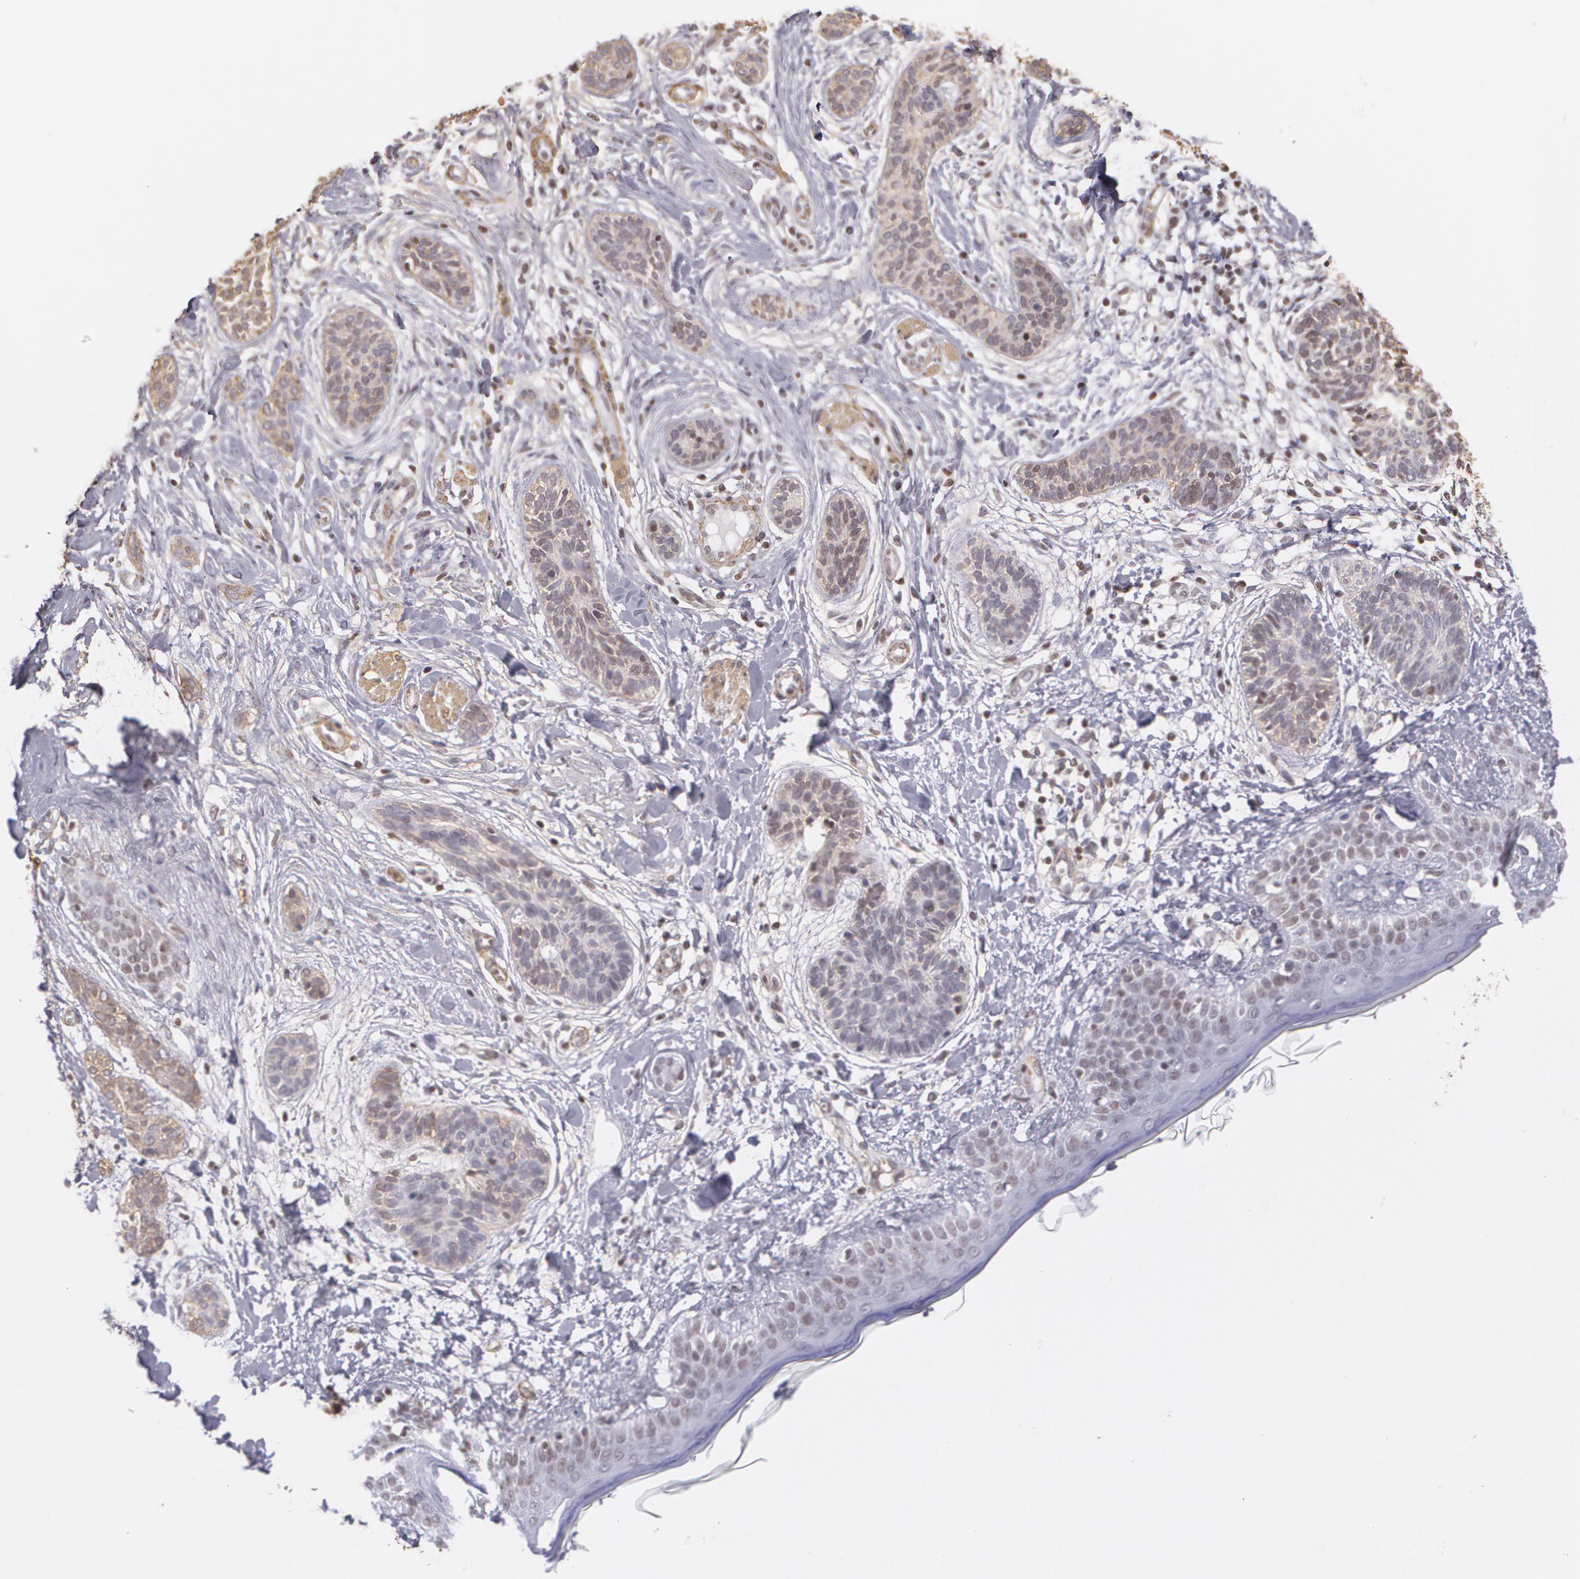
{"staining": {"intensity": "weak", "quantity": "25%-75%", "location": "cytoplasmic/membranous"}, "tissue": "skin cancer", "cell_type": "Tumor cells", "image_type": "cancer", "snomed": [{"axis": "morphology", "description": "Normal tissue, NOS"}, {"axis": "morphology", "description": "Basal cell carcinoma"}, {"axis": "topography", "description": "Skin"}], "caption": "About 25%-75% of tumor cells in skin cancer (basal cell carcinoma) display weak cytoplasmic/membranous protein staining as visualized by brown immunohistochemical staining.", "gene": "VAMP1", "patient": {"sex": "male", "age": 63}}